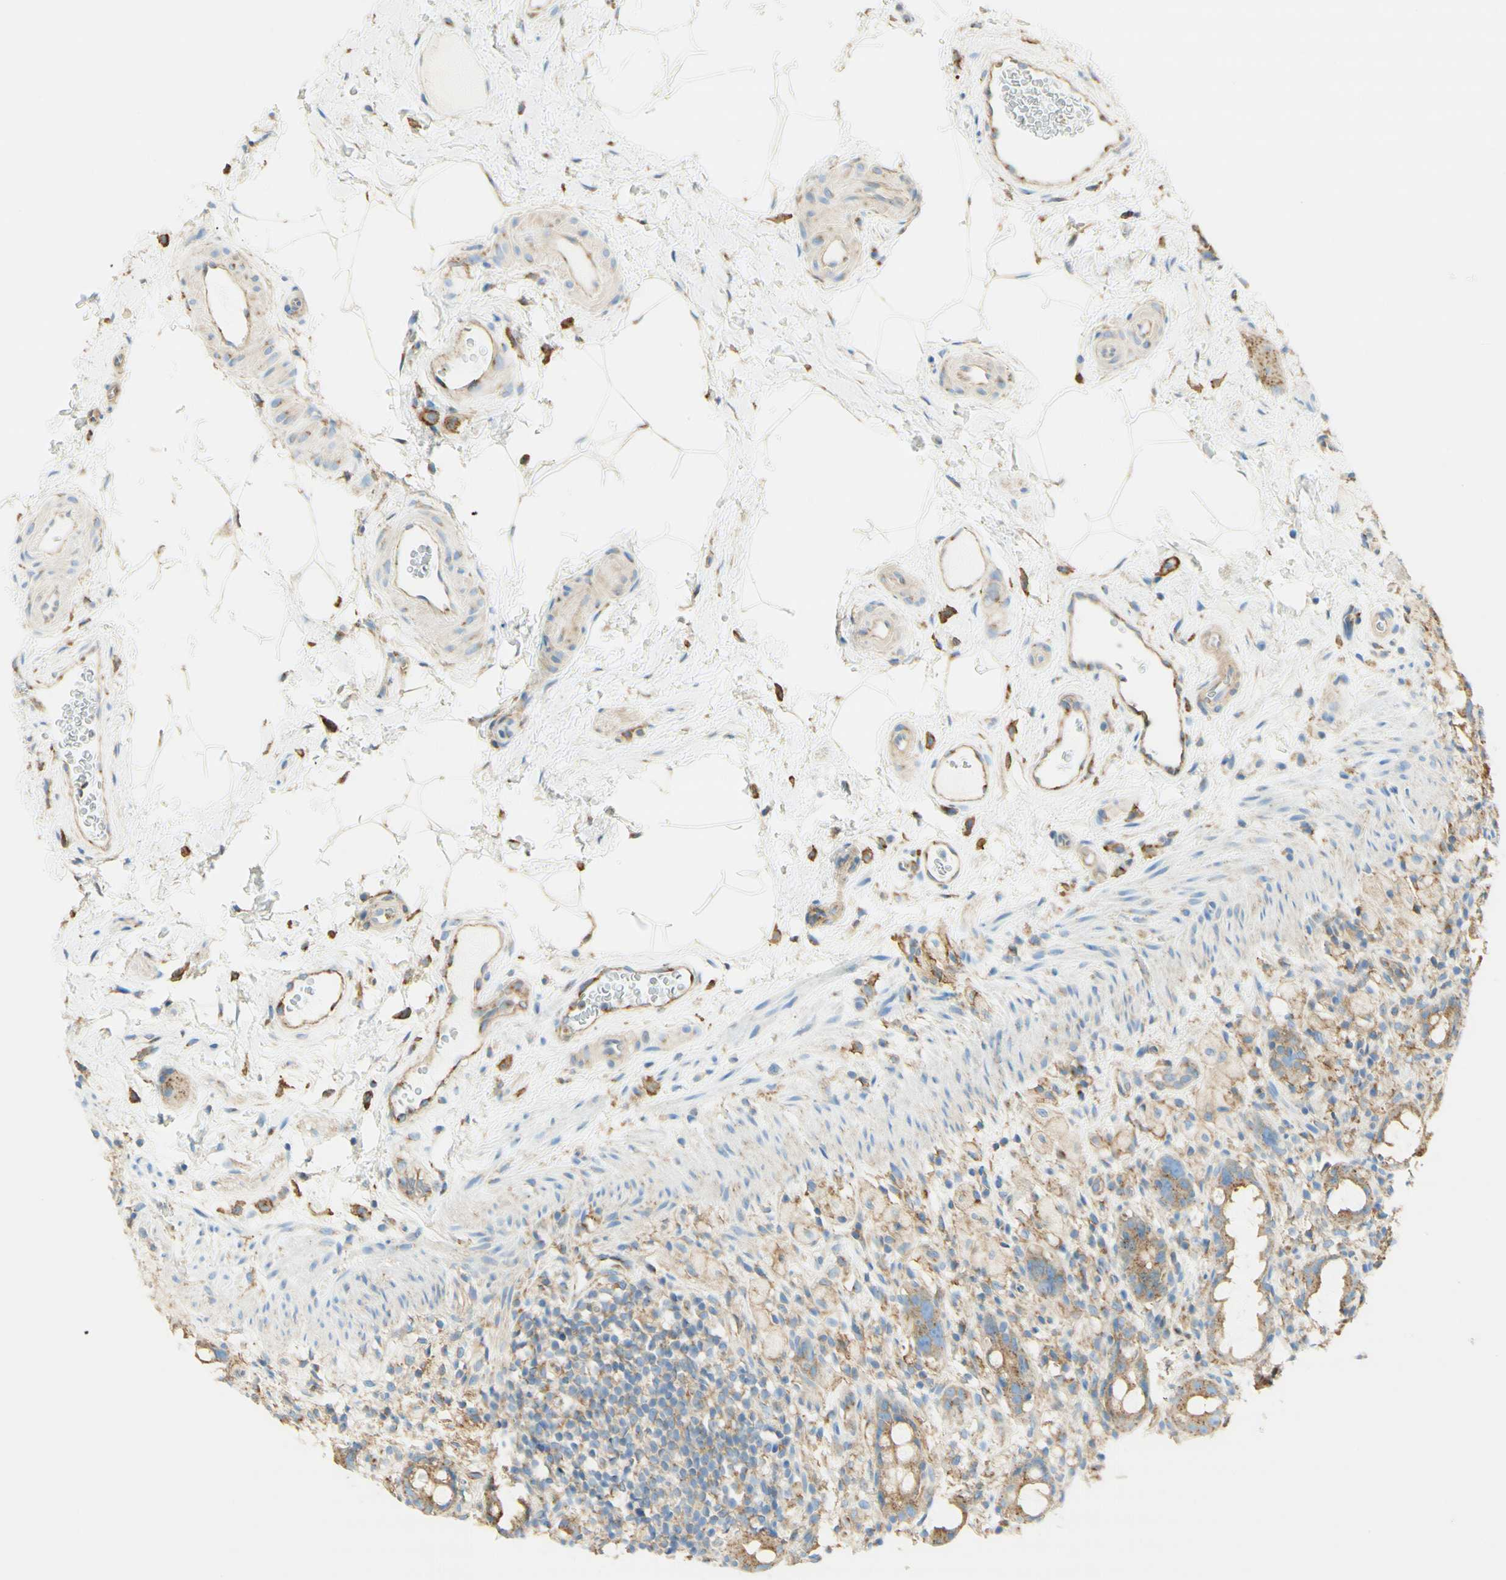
{"staining": {"intensity": "weak", "quantity": ">75%", "location": "cytoplasmic/membranous"}, "tissue": "rectum", "cell_type": "Glandular cells", "image_type": "normal", "snomed": [{"axis": "morphology", "description": "Normal tissue, NOS"}, {"axis": "topography", "description": "Rectum"}], "caption": "Unremarkable rectum shows weak cytoplasmic/membranous staining in approximately >75% of glandular cells, visualized by immunohistochemistry. (DAB (3,3'-diaminobenzidine) IHC with brightfield microscopy, high magnification).", "gene": "CLTC", "patient": {"sex": "male", "age": 44}}